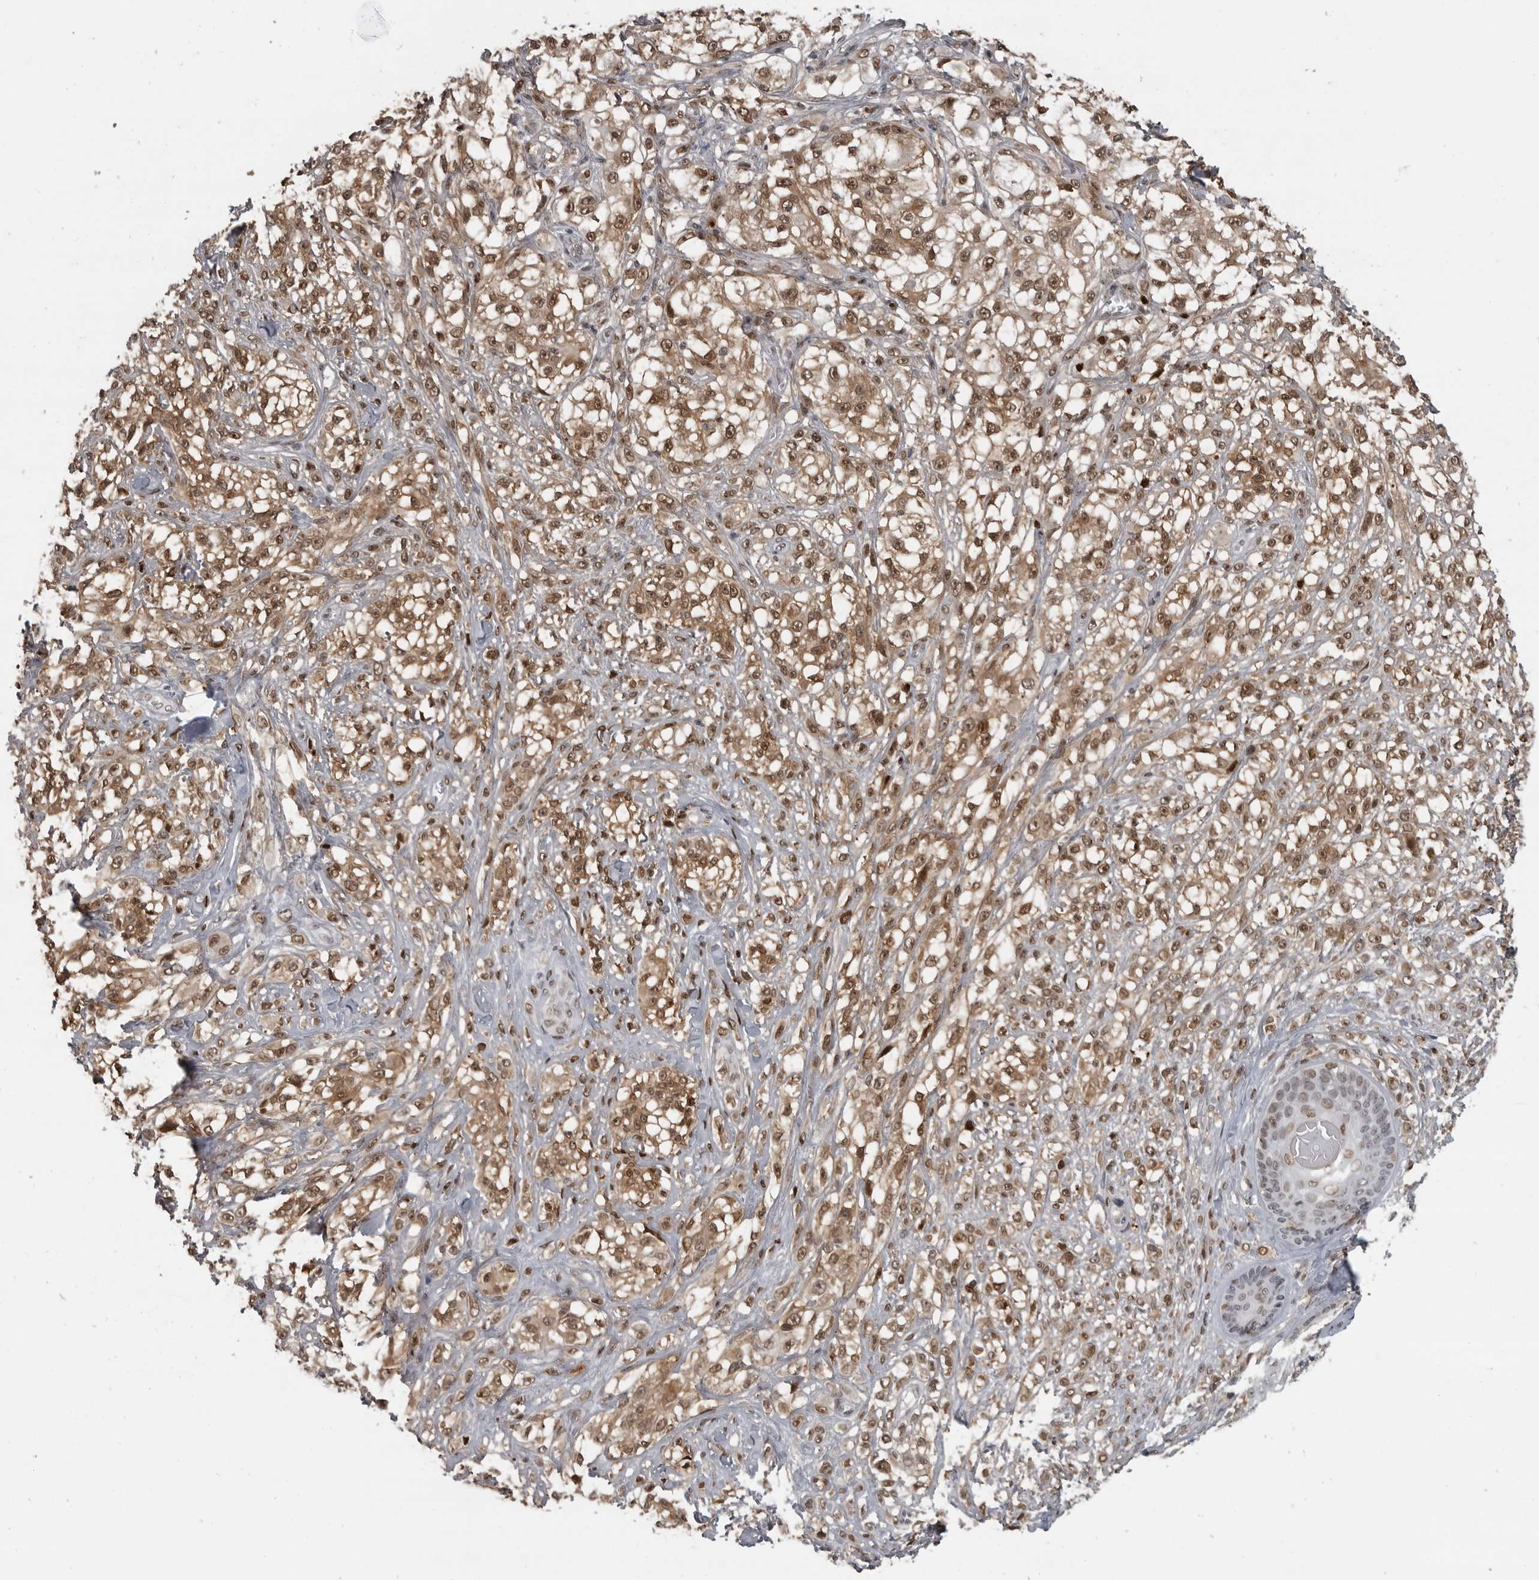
{"staining": {"intensity": "moderate", "quantity": ">75%", "location": "cytoplasmic/membranous,nuclear"}, "tissue": "melanoma", "cell_type": "Tumor cells", "image_type": "cancer", "snomed": [{"axis": "morphology", "description": "Malignant melanoma, NOS"}, {"axis": "topography", "description": "Skin of head"}], "caption": "Protein expression analysis of melanoma demonstrates moderate cytoplasmic/membranous and nuclear staining in about >75% of tumor cells.", "gene": "C8orf58", "patient": {"sex": "male", "age": 83}}